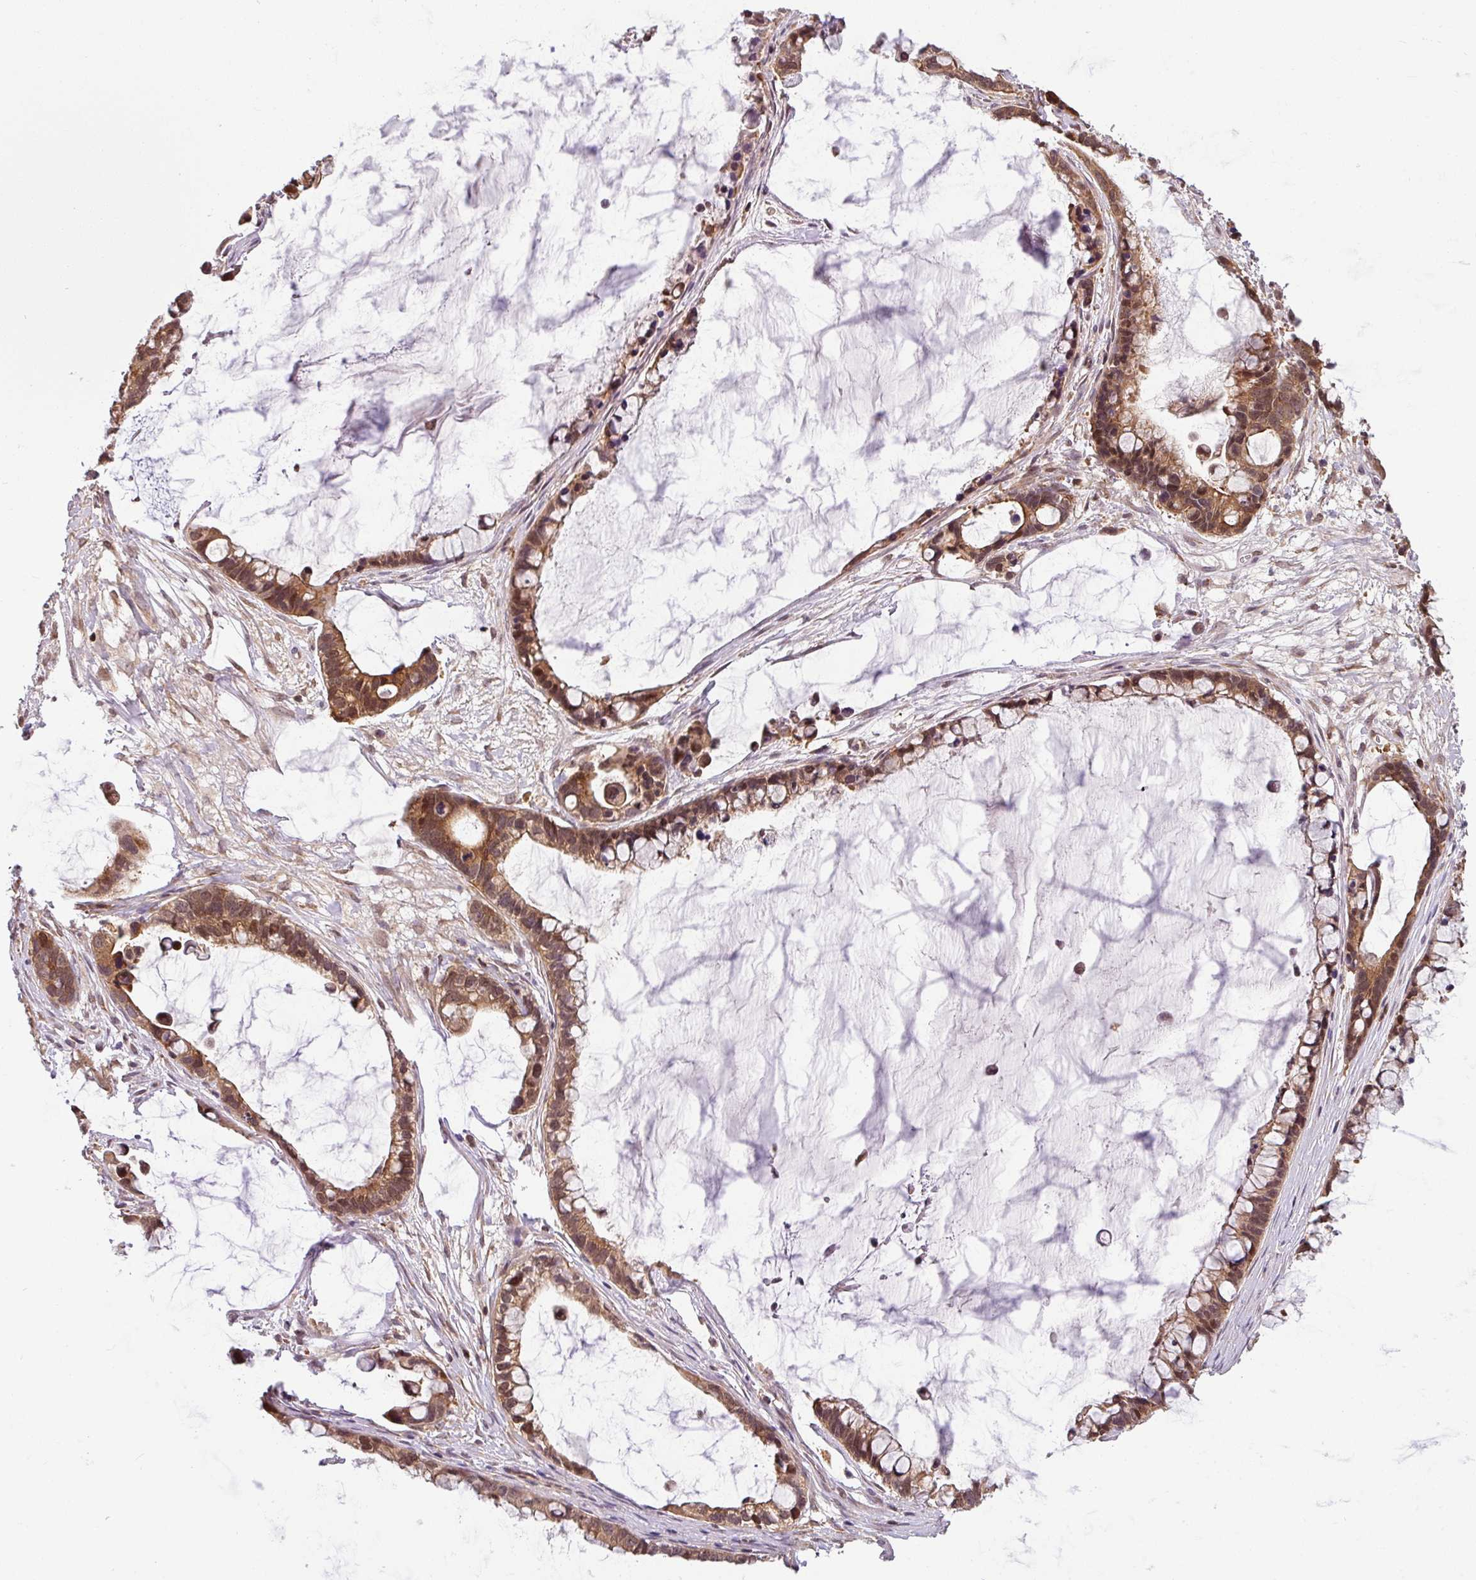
{"staining": {"intensity": "moderate", "quantity": ">75%", "location": "cytoplasmic/membranous,nuclear"}, "tissue": "ovarian cancer", "cell_type": "Tumor cells", "image_type": "cancer", "snomed": [{"axis": "morphology", "description": "Cystadenocarcinoma, mucinous, NOS"}, {"axis": "topography", "description": "Ovary"}], "caption": "Mucinous cystadenocarcinoma (ovarian) stained with a brown dye demonstrates moderate cytoplasmic/membranous and nuclear positive staining in approximately >75% of tumor cells.", "gene": "SHB", "patient": {"sex": "female", "age": 63}}